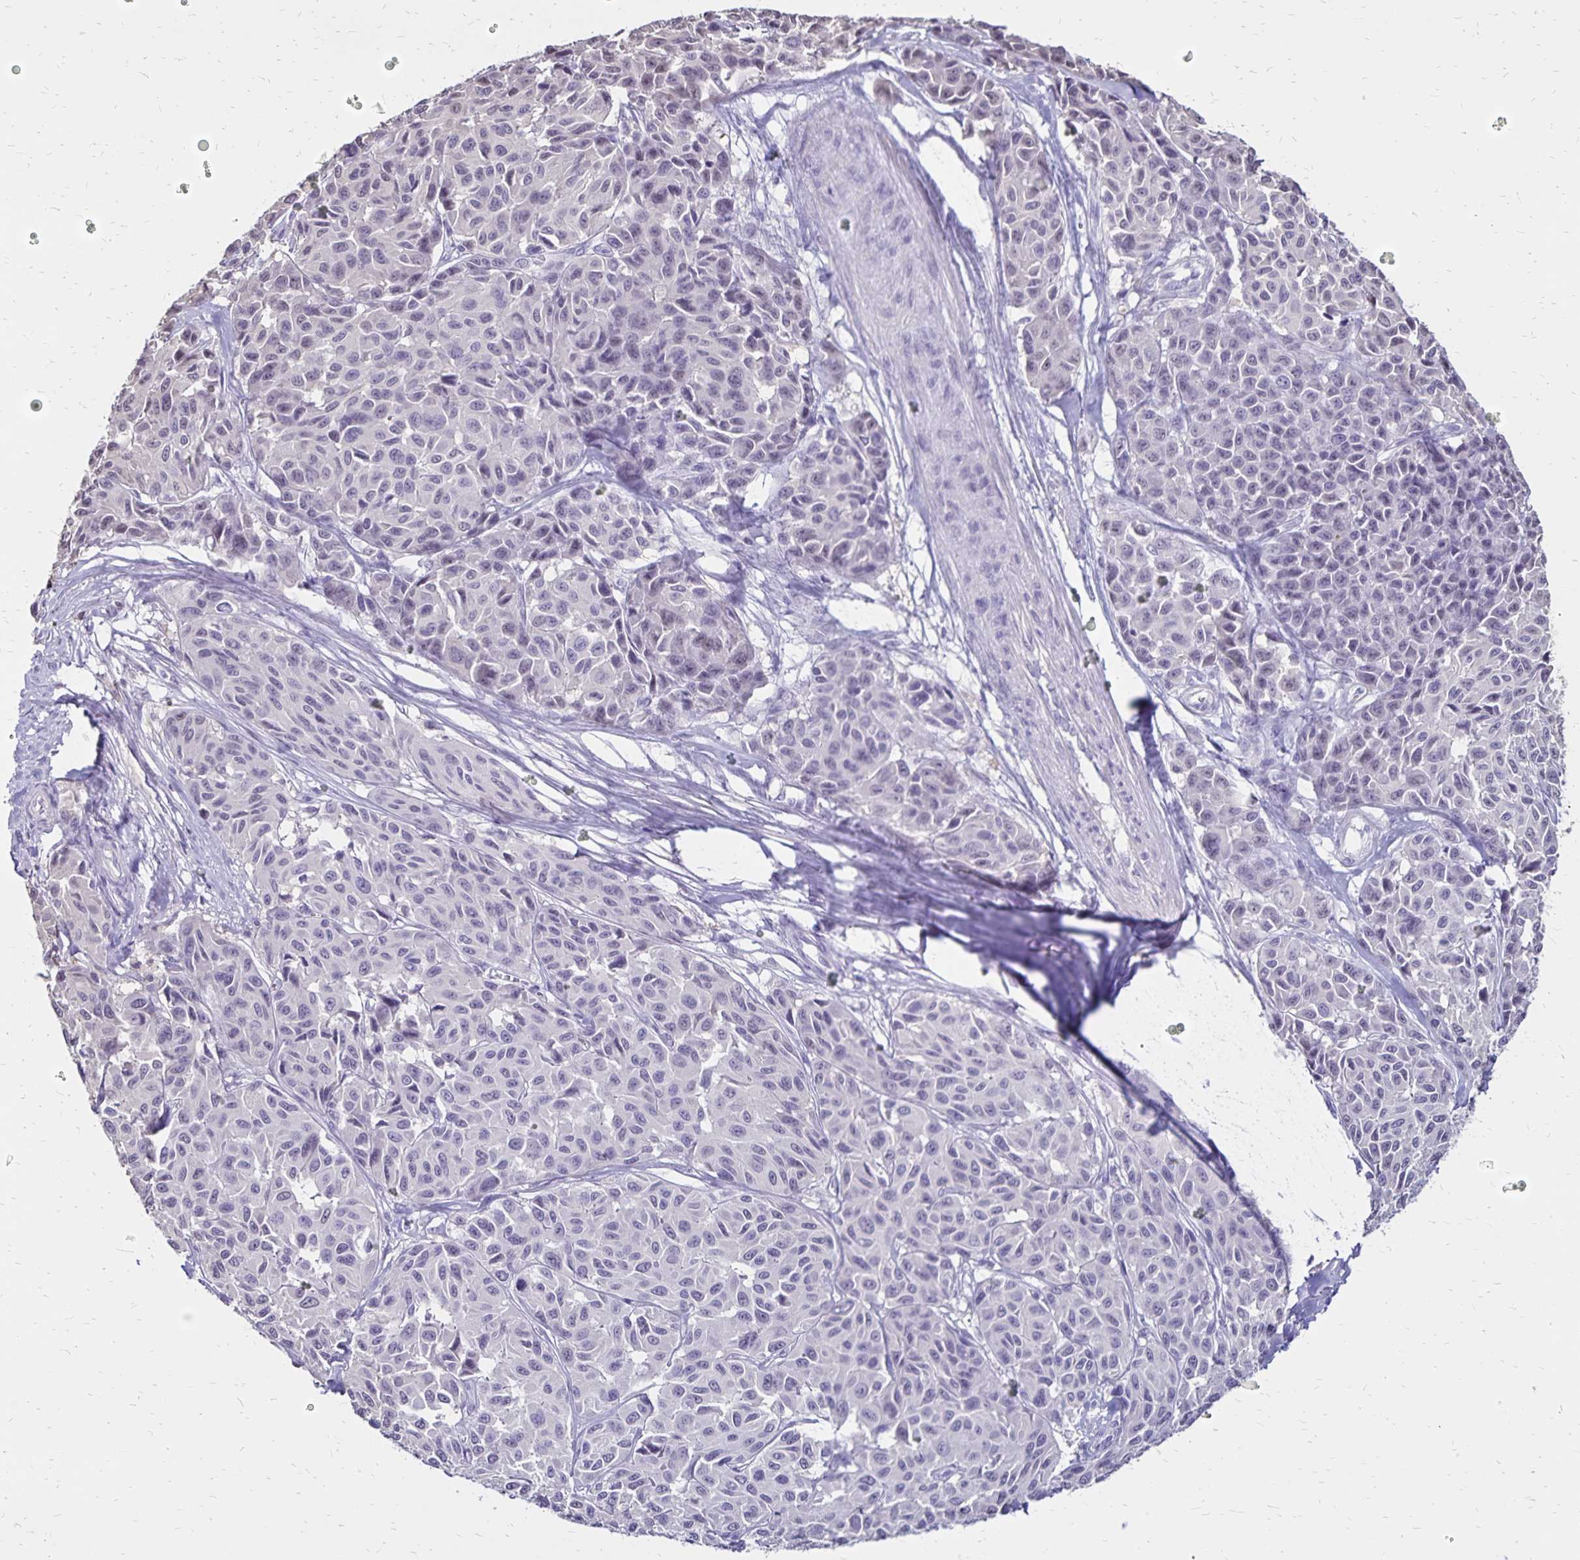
{"staining": {"intensity": "negative", "quantity": "none", "location": "none"}, "tissue": "melanoma", "cell_type": "Tumor cells", "image_type": "cancer", "snomed": [{"axis": "morphology", "description": "Malignant melanoma, NOS"}, {"axis": "topography", "description": "Skin"}], "caption": "Immunohistochemistry photomicrograph of malignant melanoma stained for a protein (brown), which shows no staining in tumor cells.", "gene": "SH3GL3", "patient": {"sex": "female", "age": 66}}